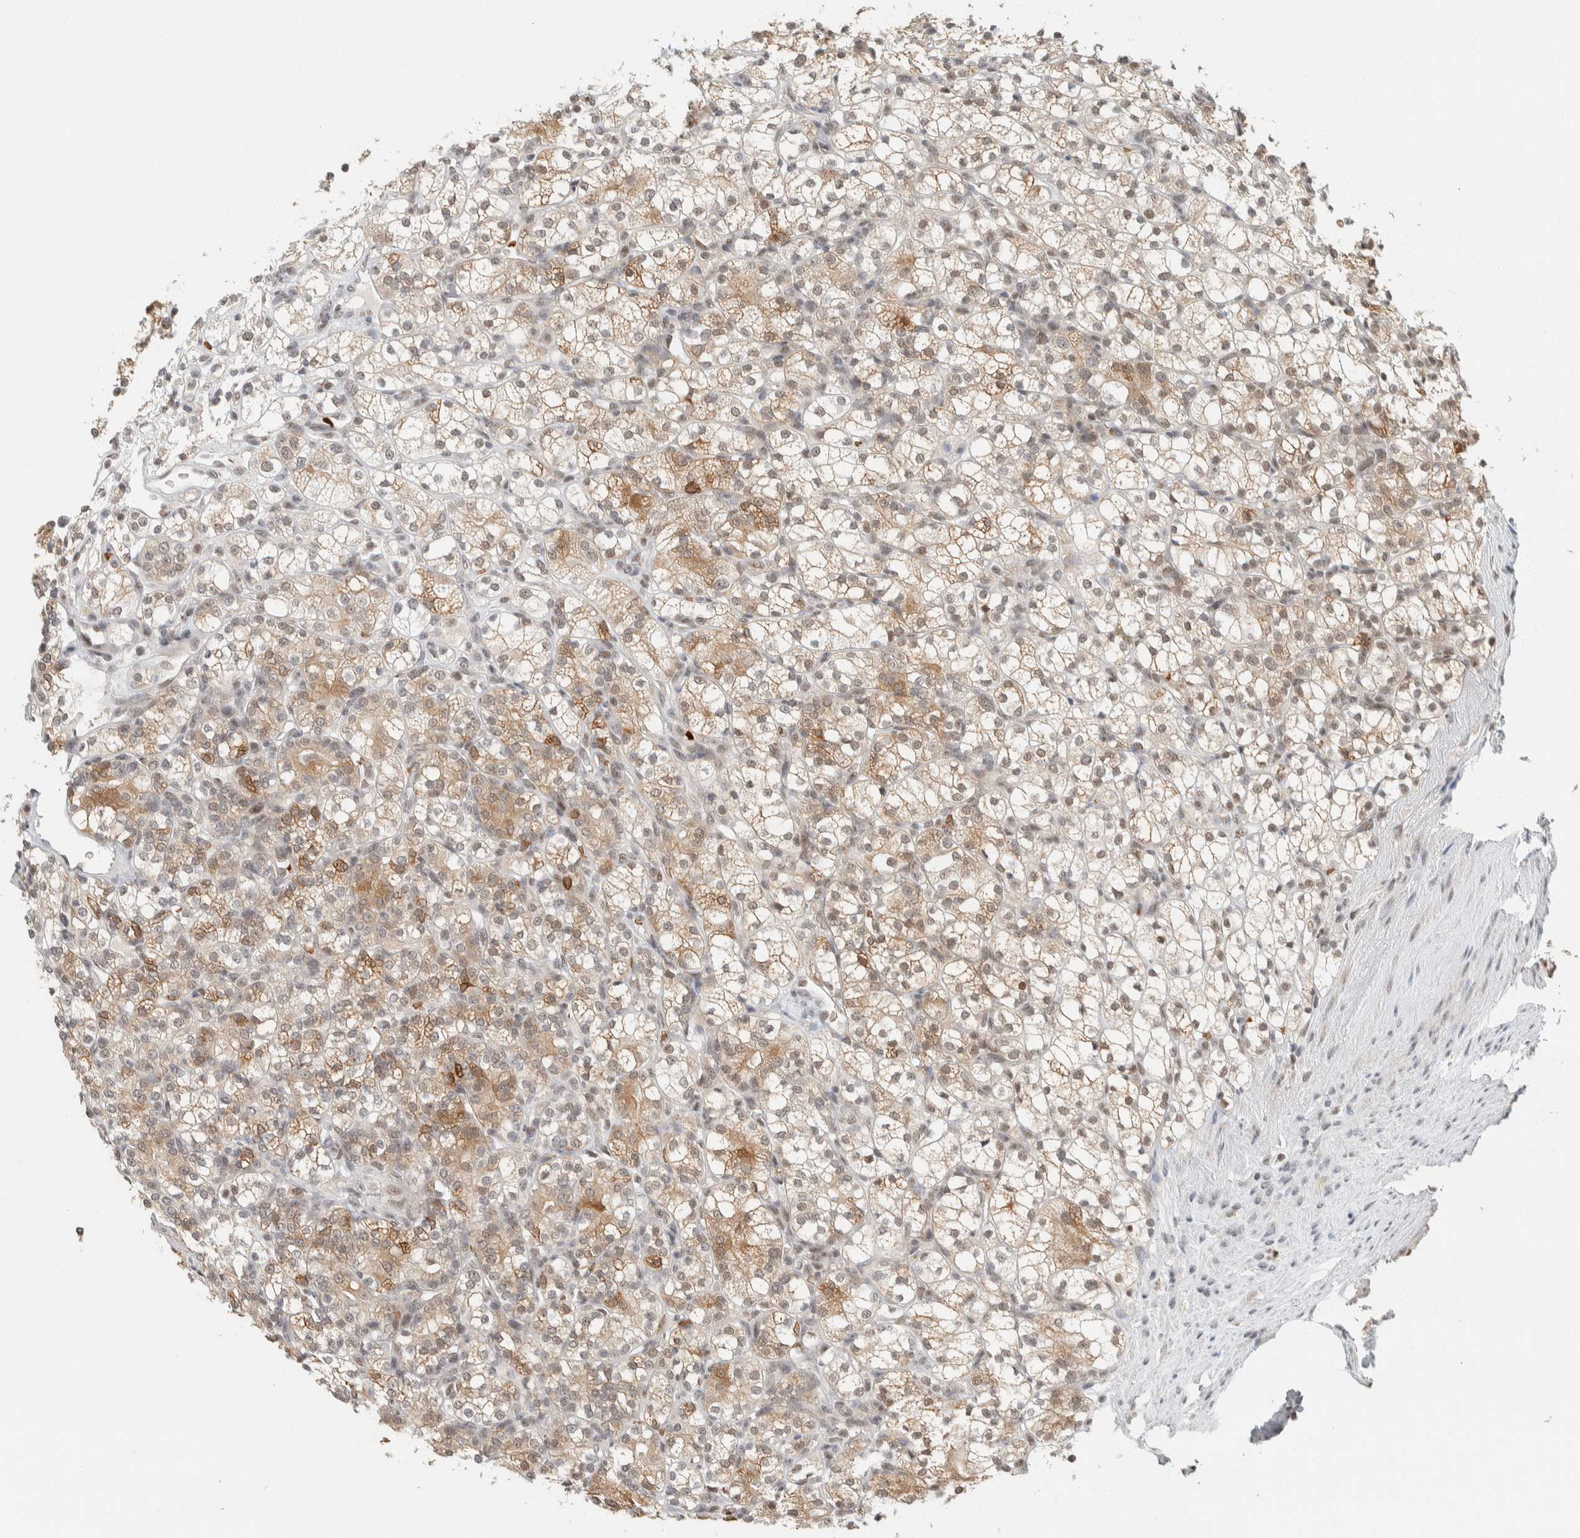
{"staining": {"intensity": "moderate", "quantity": "<25%", "location": "cytoplasmic/membranous"}, "tissue": "renal cancer", "cell_type": "Tumor cells", "image_type": "cancer", "snomed": [{"axis": "morphology", "description": "Adenocarcinoma, NOS"}, {"axis": "topography", "description": "Kidney"}], "caption": "High-magnification brightfield microscopy of renal adenocarcinoma stained with DAB (3,3'-diaminobenzidine) (brown) and counterstained with hematoxylin (blue). tumor cells exhibit moderate cytoplasmic/membranous staining is present in about<25% of cells.", "gene": "ZBTB2", "patient": {"sex": "male", "age": 77}}